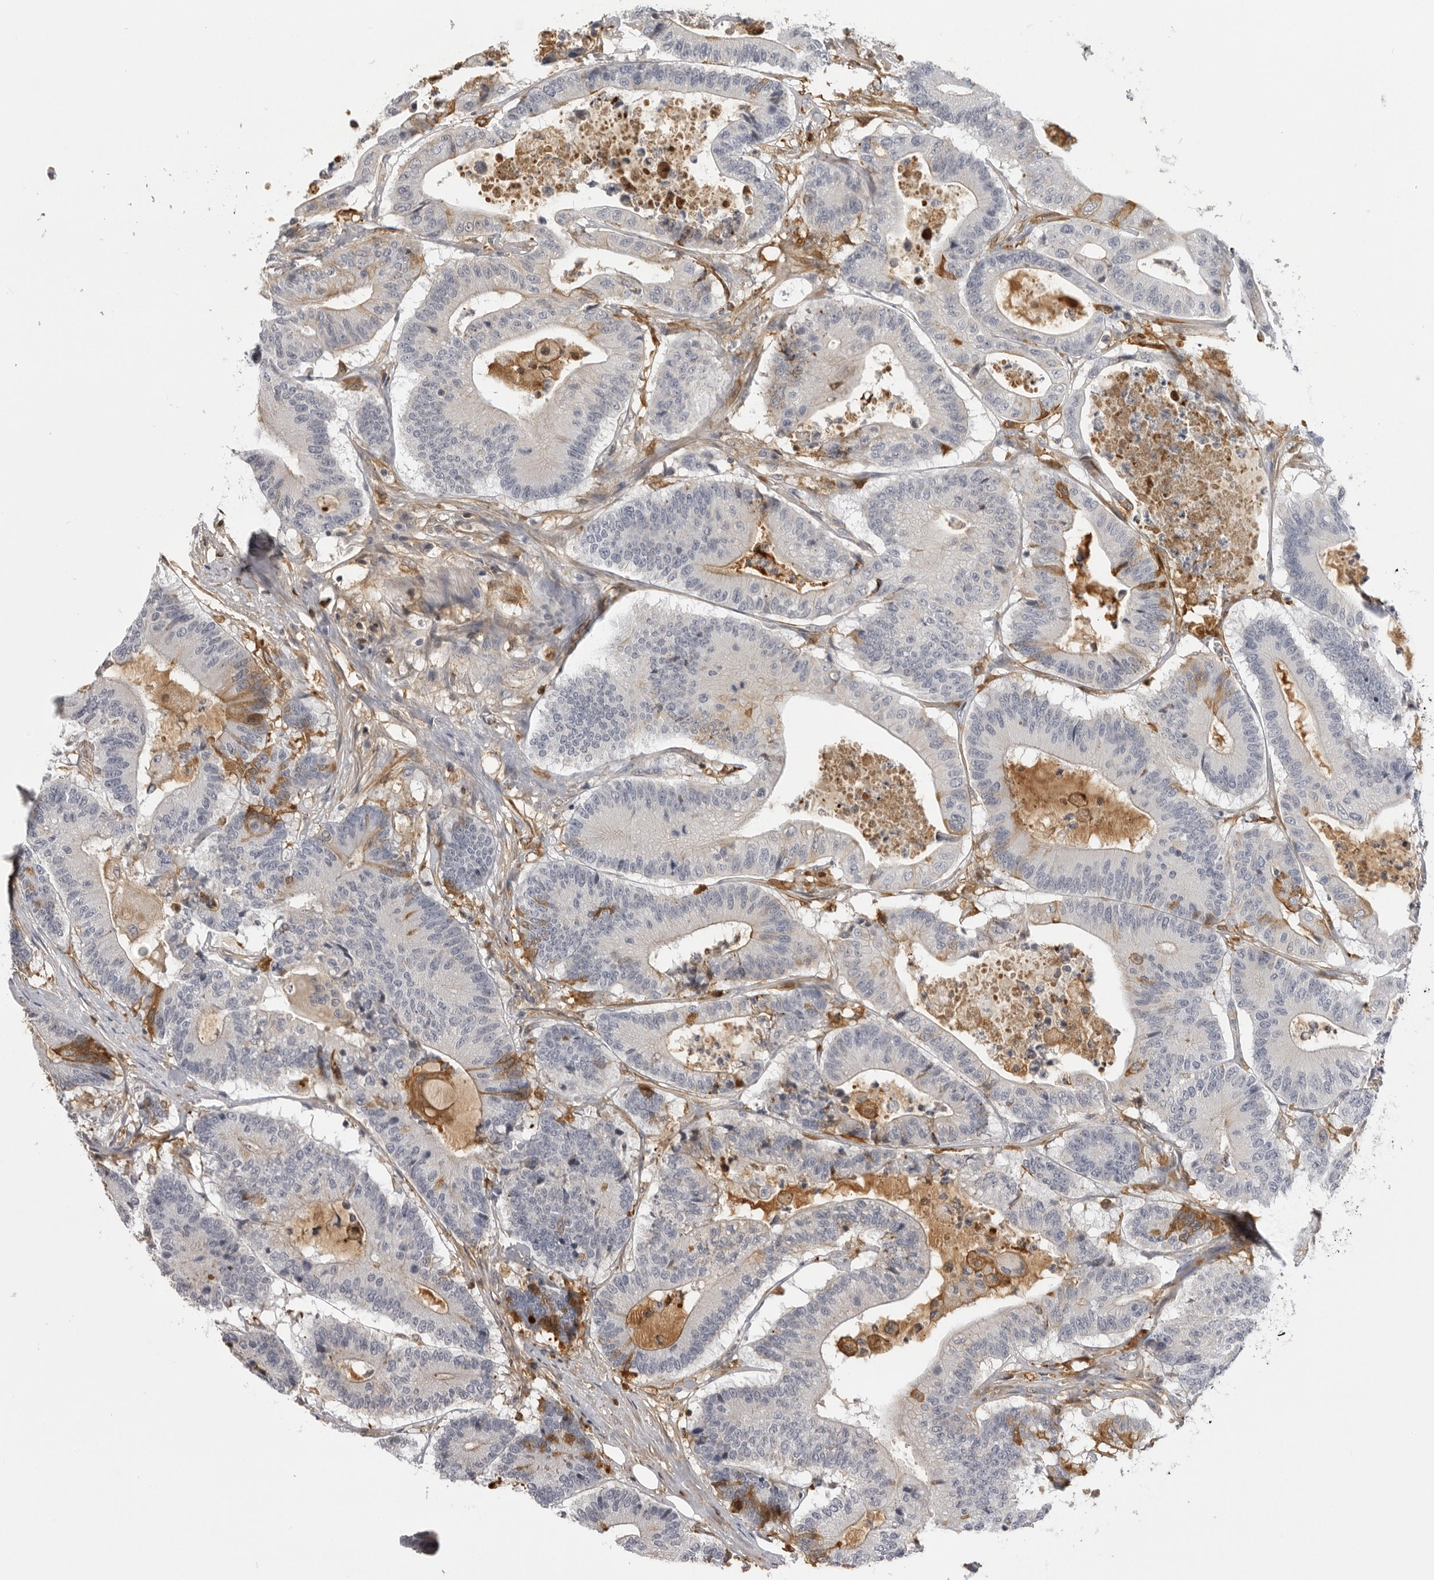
{"staining": {"intensity": "negative", "quantity": "none", "location": "none"}, "tissue": "colorectal cancer", "cell_type": "Tumor cells", "image_type": "cancer", "snomed": [{"axis": "morphology", "description": "Adenocarcinoma, NOS"}, {"axis": "topography", "description": "Colon"}], "caption": "Human adenocarcinoma (colorectal) stained for a protein using immunohistochemistry exhibits no expression in tumor cells.", "gene": "PLEKHF2", "patient": {"sex": "female", "age": 84}}